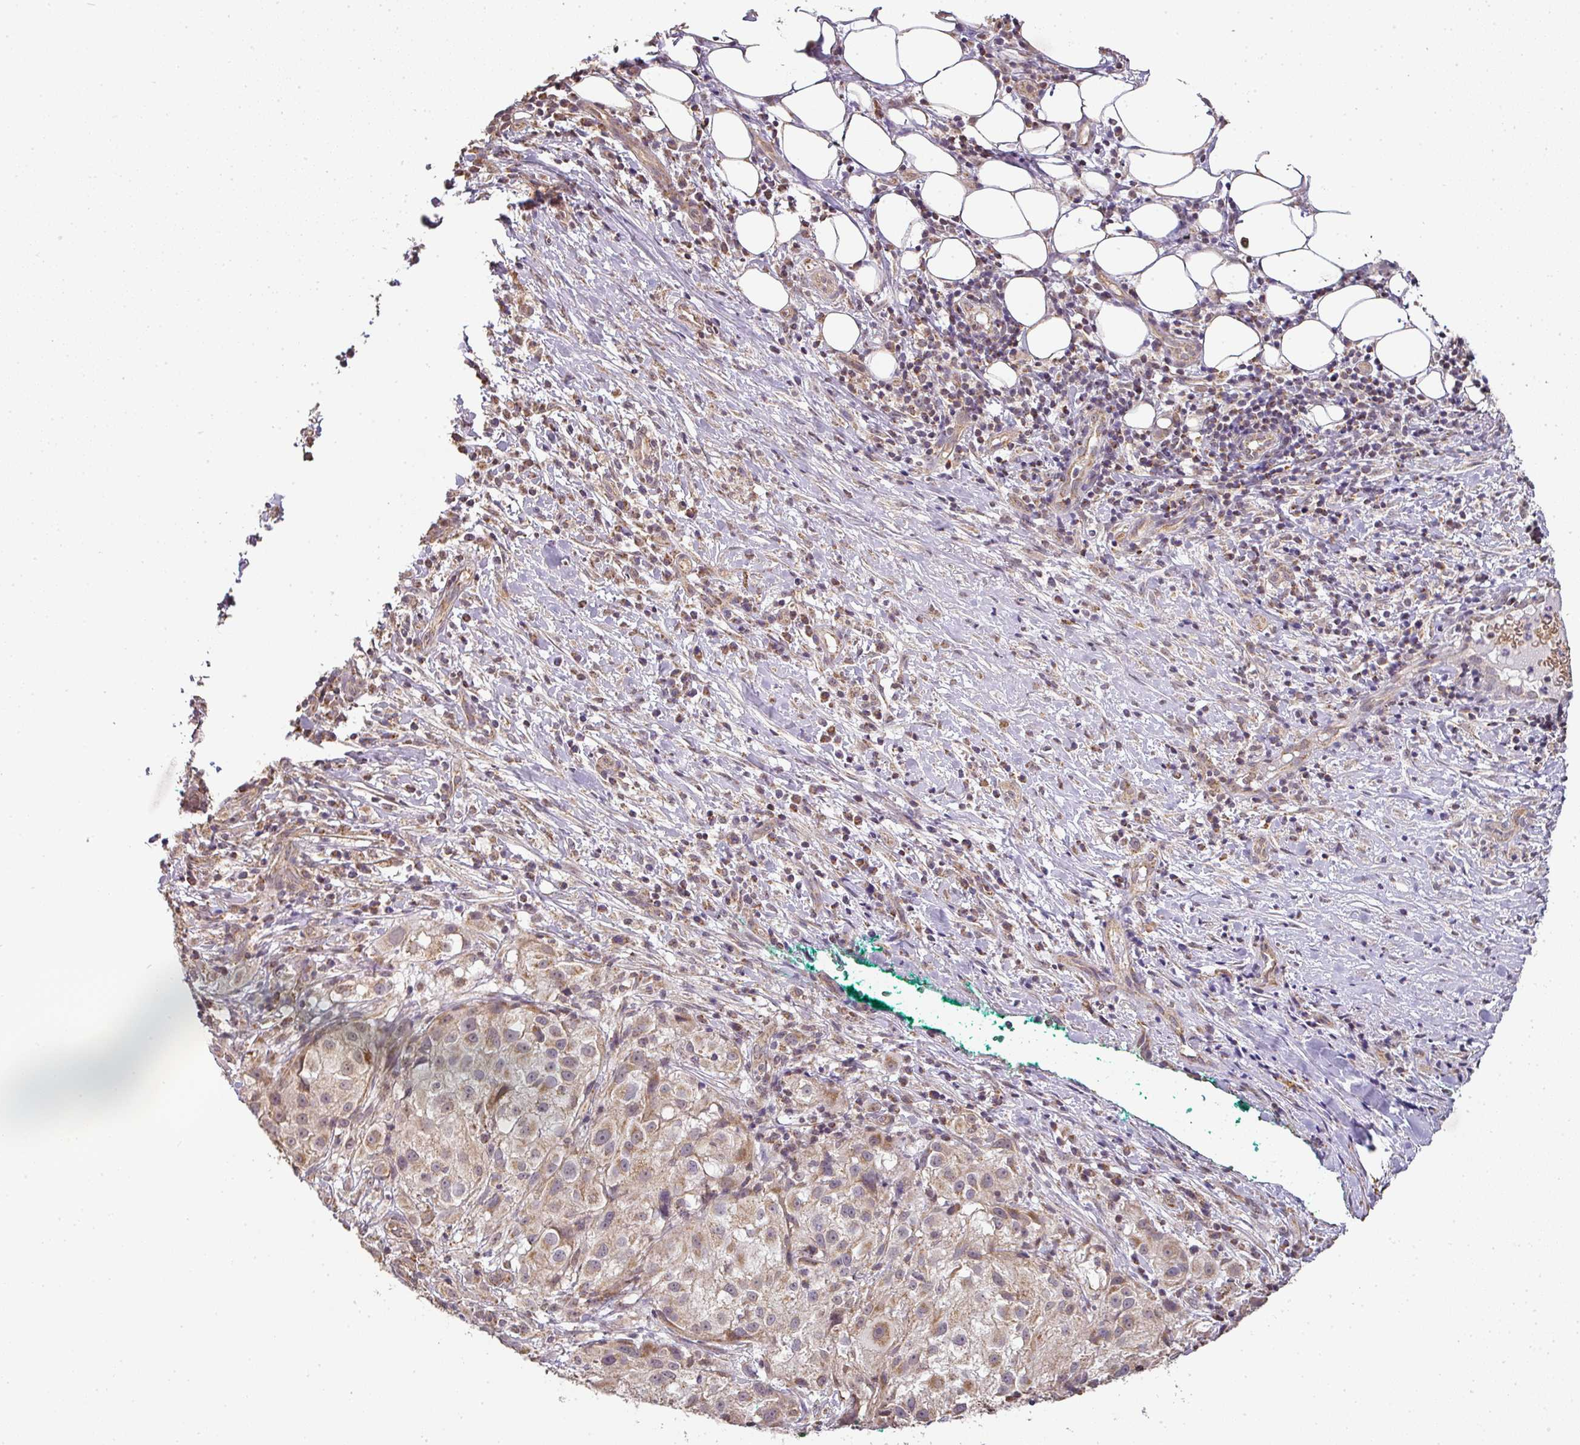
{"staining": {"intensity": "moderate", "quantity": ">75%", "location": "cytoplasmic/membranous"}, "tissue": "melanoma", "cell_type": "Tumor cells", "image_type": "cancer", "snomed": [{"axis": "morphology", "description": "Necrosis, NOS"}, {"axis": "morphology", "description": "Malignant melanoma, NOS"}, {"axis": "topography", "description": "Skin"}], "caption": "Brown immunohistochemical staining in human melanoma exhibits moderate cytoplasmic/membranous expression in about >75% of tumor cells.", "gene": "MYOM2", "patient": {"sex": "female", "age": 87}}